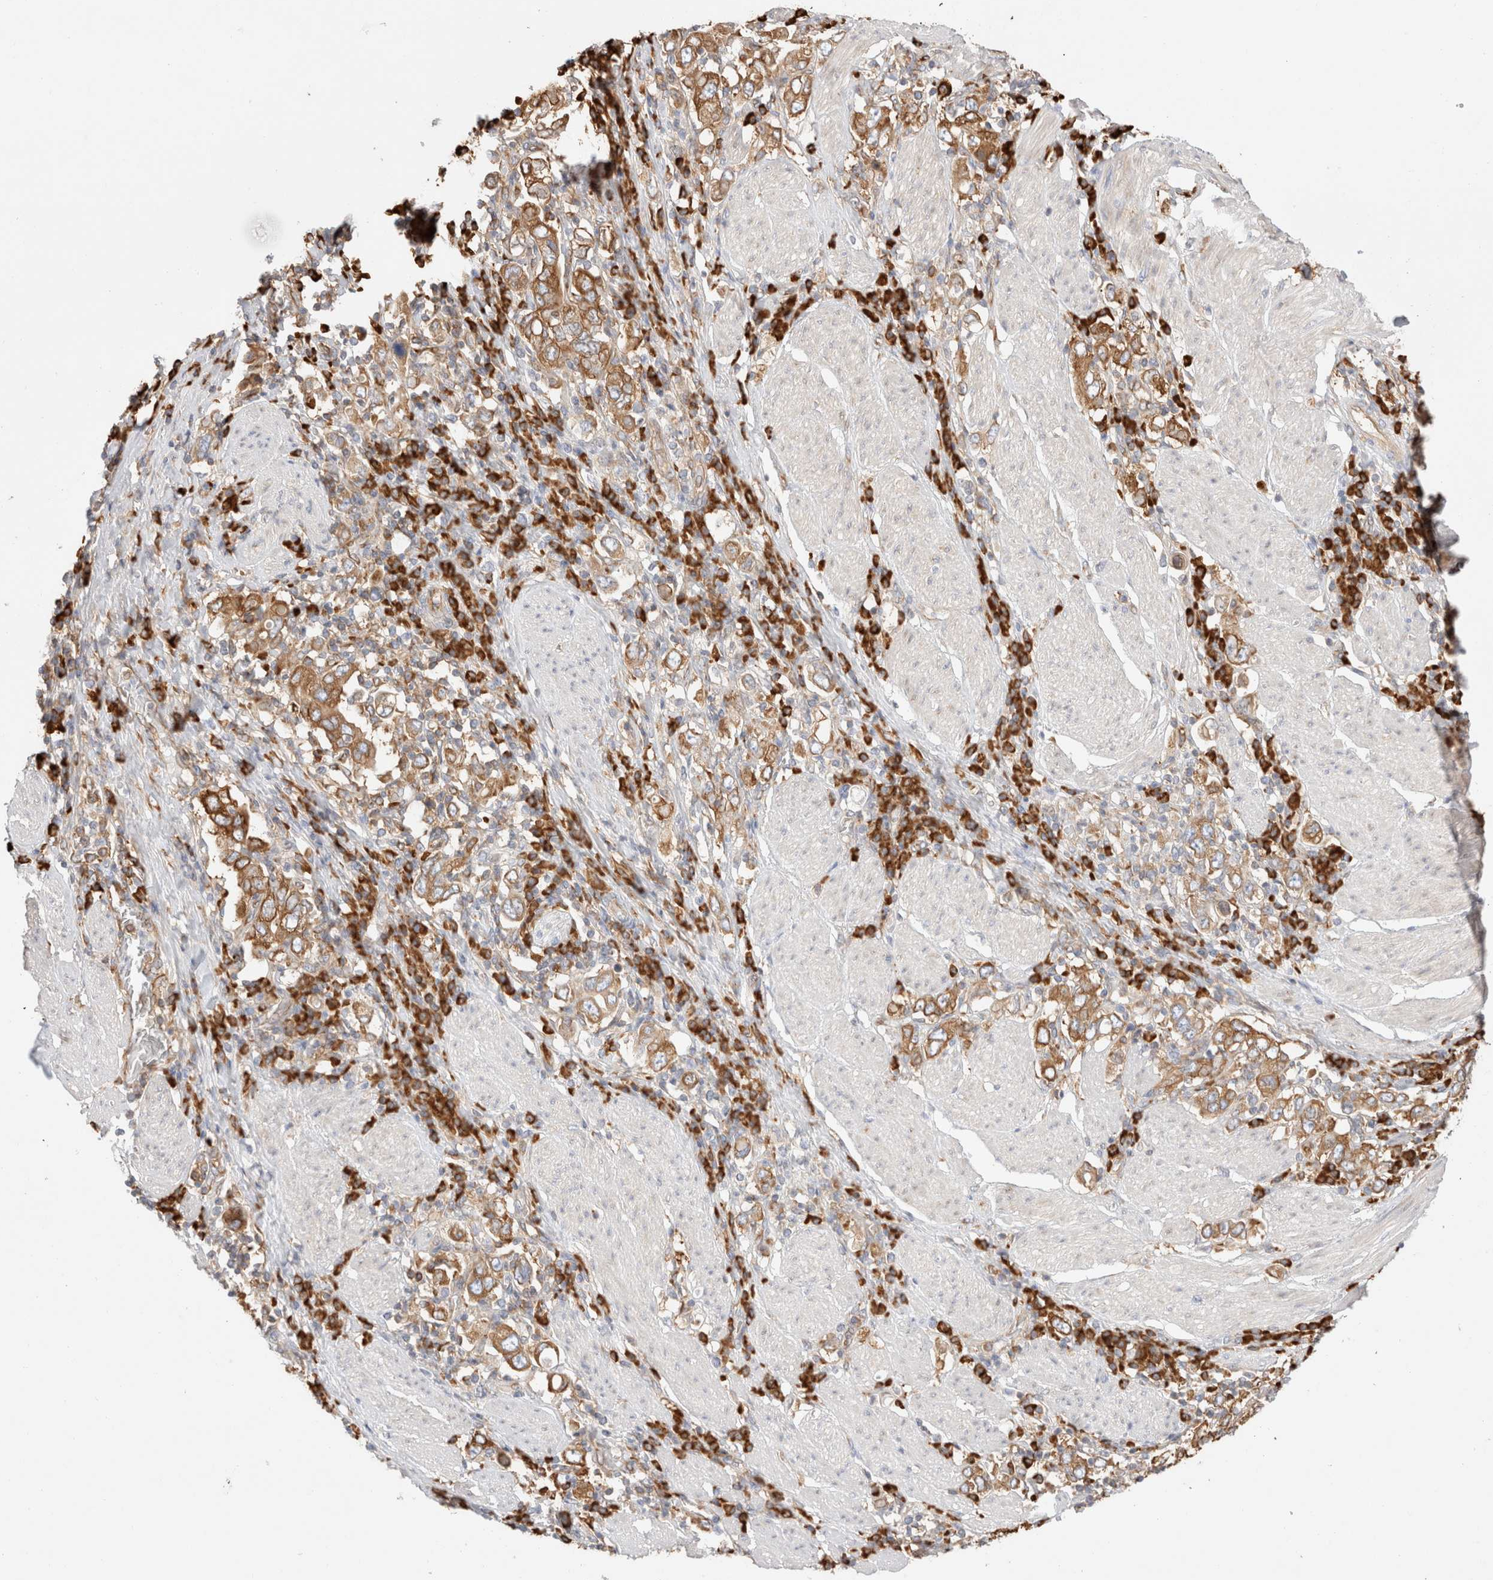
{"staining": {"intensity": "moderate", "quantity": ">75%", "location": "cytoplasmic/membranous"}, "tissue": "stomach cancer", "cell_type": "Tumor cells", "image_type": "cancer", "snomed": [{"axis": "morphology", "description": "Adenocarcinoma, NOS"}, {"axis": "topography", "description": "Stomach, upper"}], "caption": "A medium amount of moderate cytoplasmic/membranous expression is identified in approximately >75% of tumor cells in stomach cancer tissue. Nuclei are stained in blue.", "gene": "ZC2HC1A", "patient": {"sex": "male", "age": 62}}